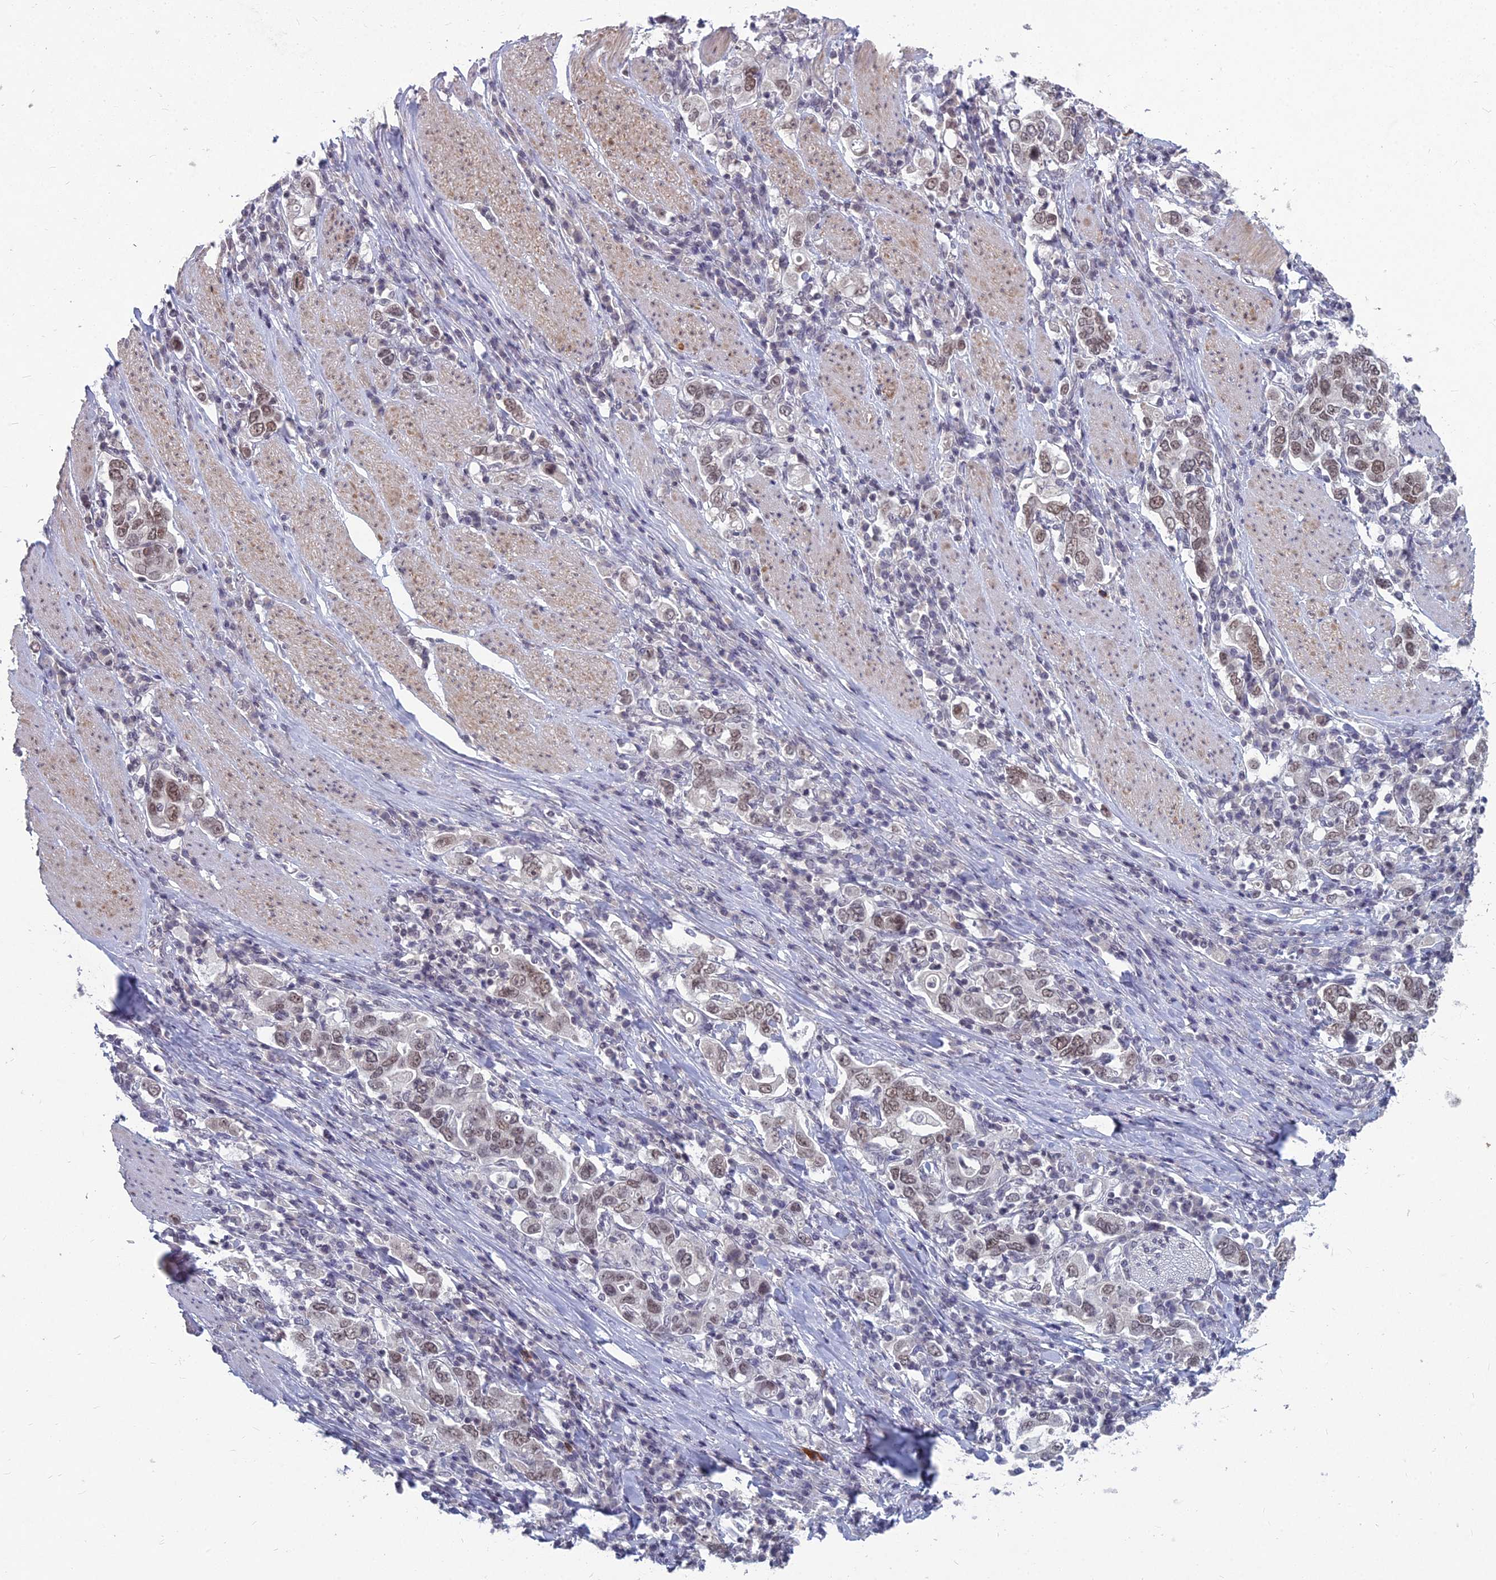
{"staining": {"intensity": "moderate", "quantity": ">75%", "location": "nuclear"}, "tissue": "stomach cancer", "cell_type": "Tumor cells", "image_type": "cancer", "snomed": [{"axis": "morphology", "description": "Adenocarcinoma, NOS"}, {"axis": "topography", "description": "Stomach, upper"}], "caption": "Immunohistochemical staining of human stomach cancer demonstrates medium levels of moderate nuclear positivity in about >75% of tumor cells.", "gene": "KAT7", "patient": {"sex": "male", "age": 62}}